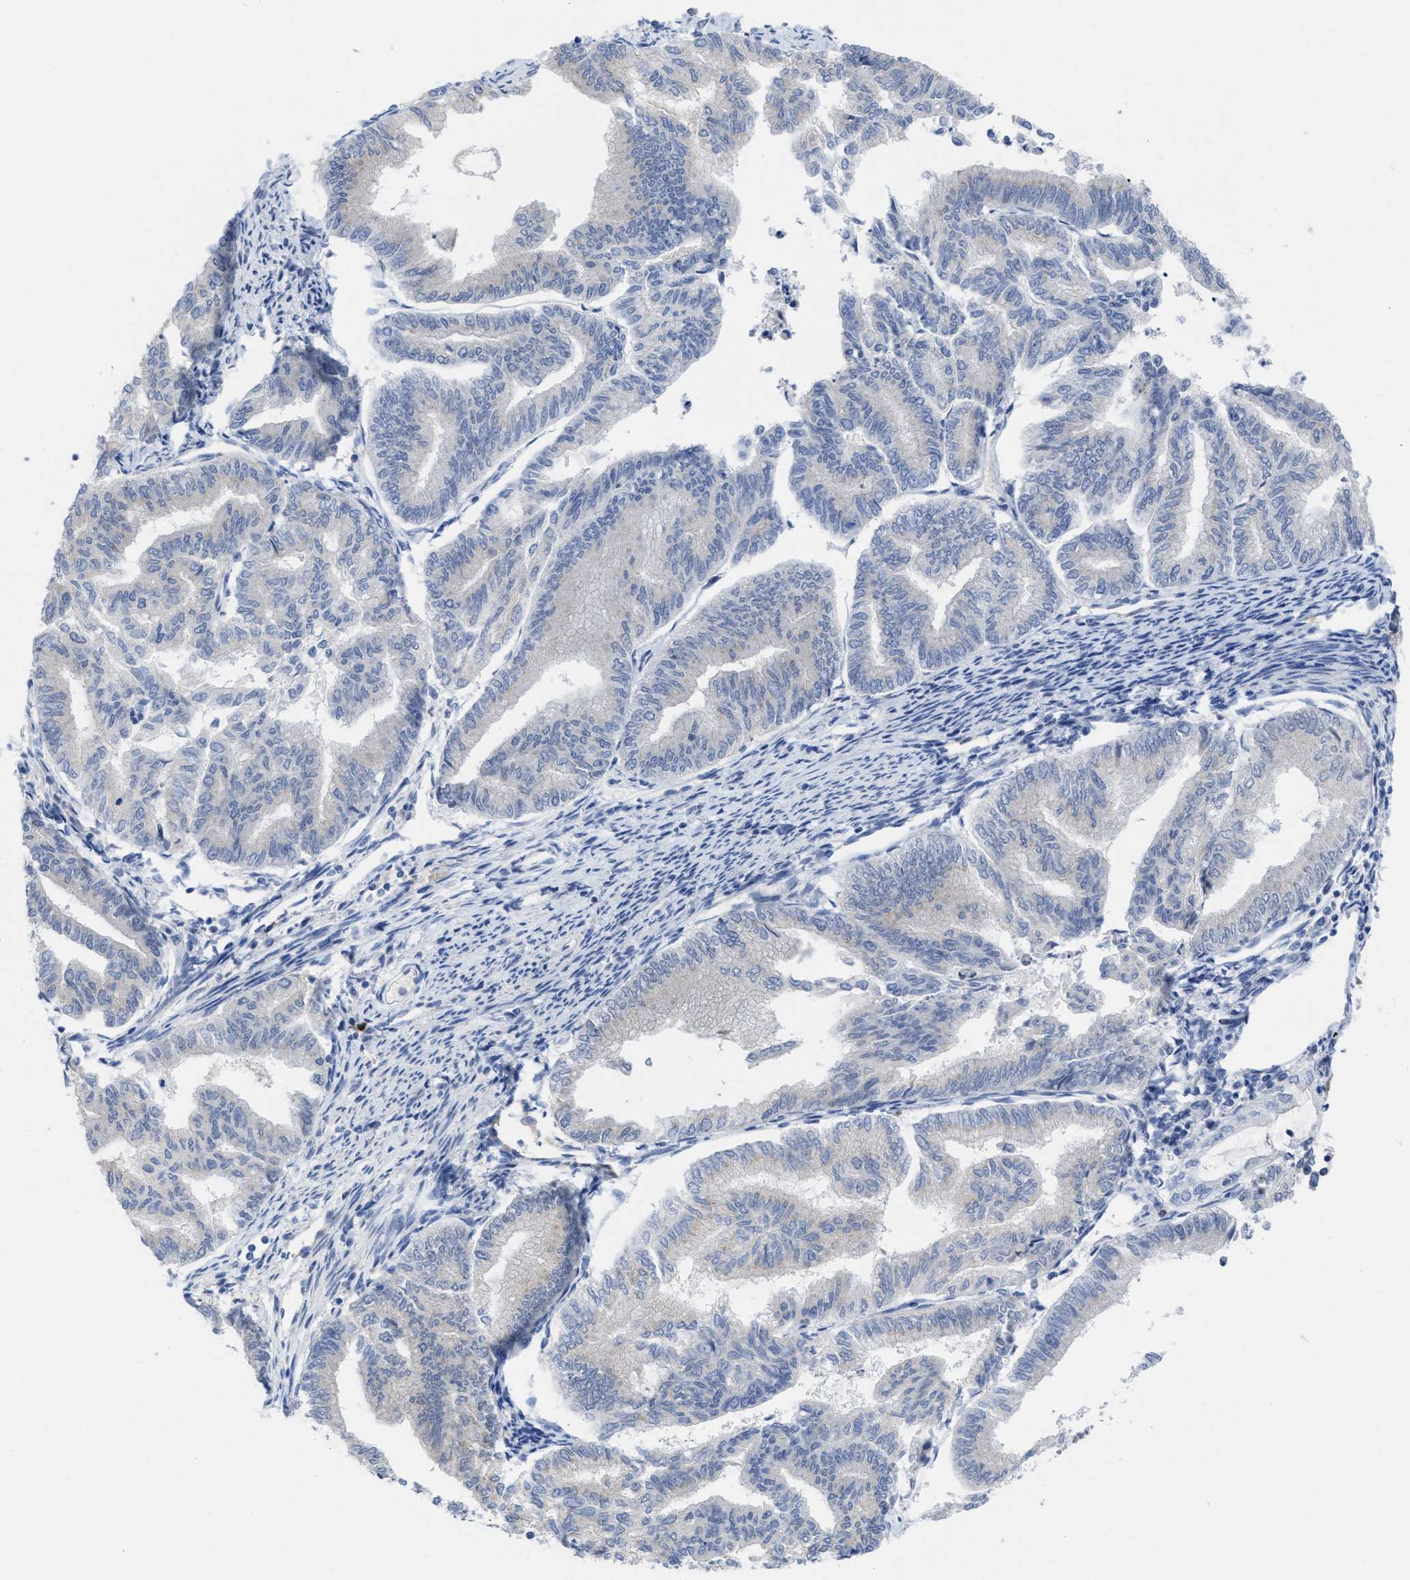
{"staining": {"intensity": "negative", "quantity": "none", "location": "none"}, "tissue": "endometrial cancer", "cell_type": "Tumor cells", "image_type": "cancer", "snomed": [{"axis": "morphology", "description": "Adenocarcinoma, NOS"}, {"axis": "topography", "description": "Endometrium"}], "caption": "Immunohistochemistry (IHC) photomicrograph of endometrial adenocarcinoma stained for a protein (brown), which displays no expression in tumor cells. (DAB (3,3'-diaminobenzidine) immunohistochemistry, high magnification).", "gene": "ACKR1", "patient": {"sex": "female", "age": 79}}